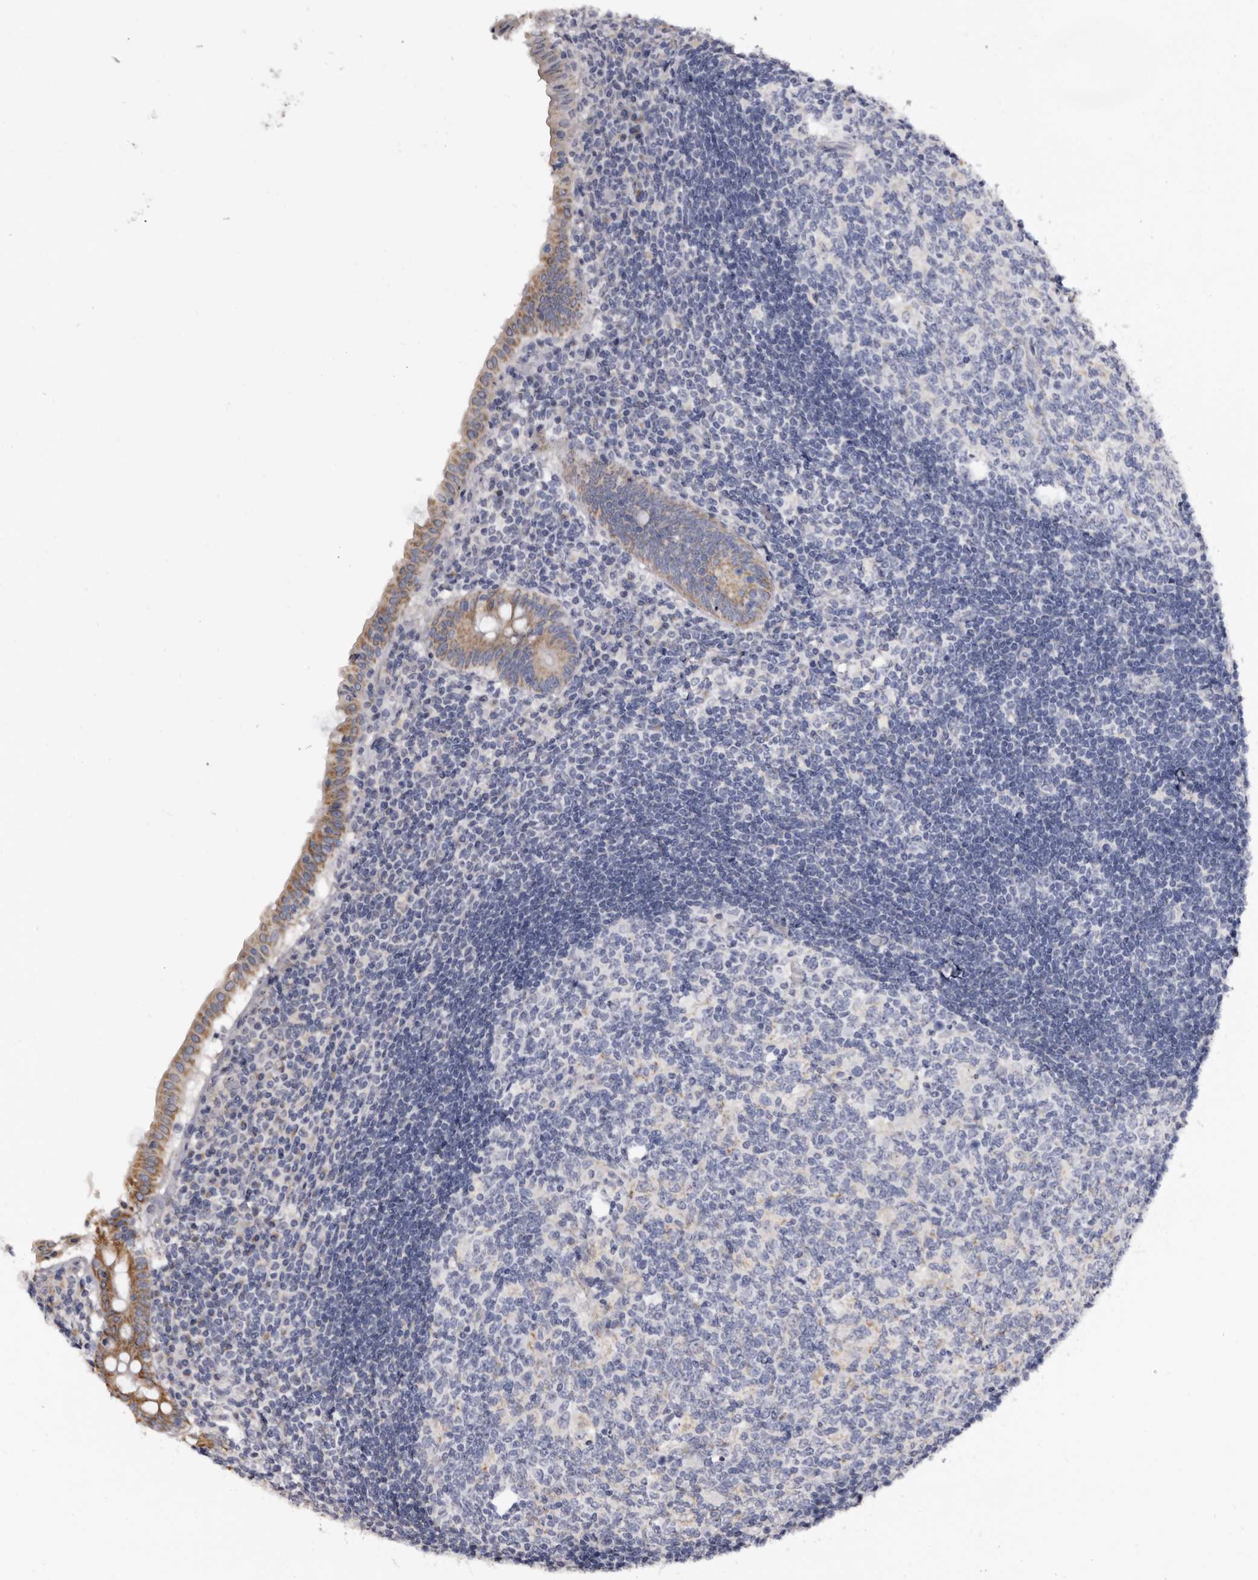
{"staining": {"intensity": "moderate", "quantity": ">75%", "location": "cytoplasmic/membranous"}, "tissue": "appendix", "cell_type": "Glandular cells", "image_type": "normal", "snomed": [{"axis": "morphology", "description": "Normal tissue, NOS"}, {"axis": "topography", "description": "Appendix"}], "caption": "About >75% of glandular cells in benign human appendix demonstrate moderate cytoplasmic/membranous protein staining as visualized by brown immunohistochemical staining.", "gene": "CASQ1", "patient": {"sex": "female", "age": 54}}